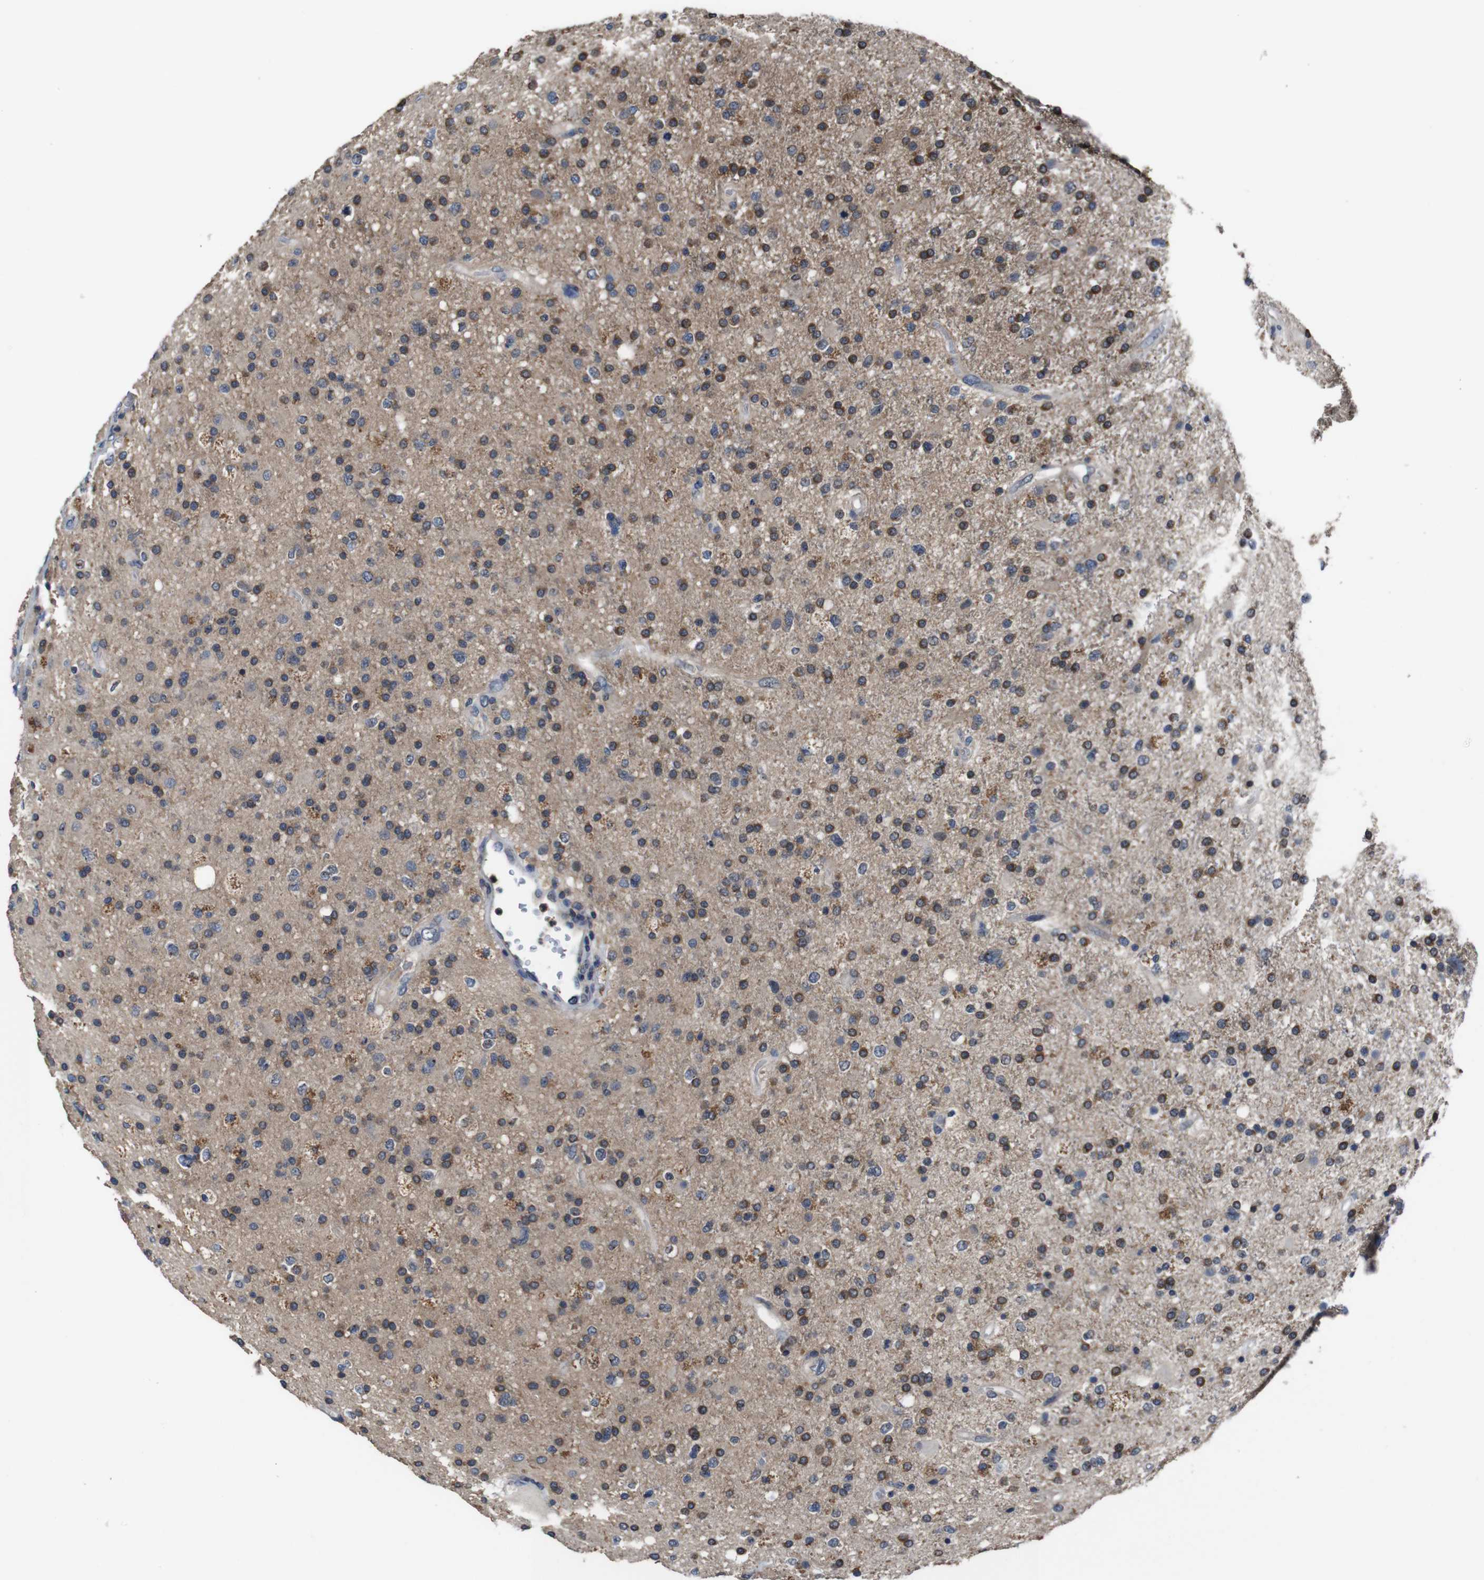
{"staining": {"intensity": "moderate", "quantity": "25%-75%", "location": "cytoplasmic/membranous"}, "tissue": "glioma", "cell_type": "Tumor cells", "image_type": "cancer", "snomed": [{"axis": "morphology", "description": "Glioma, malignant, High grade"}, {"axis": "topography", "description": "Brain"}], "caption": "Protein staining shows moderate cytoplasmic/membranous staining in approximately 25%-75% of tumor cells in malignant glioma (high-grade). (Brightfield microscopy of DAB IHC at high magnification).", "gene": "GLIPR1", "patient": {"sex": "male", "age": 33}}